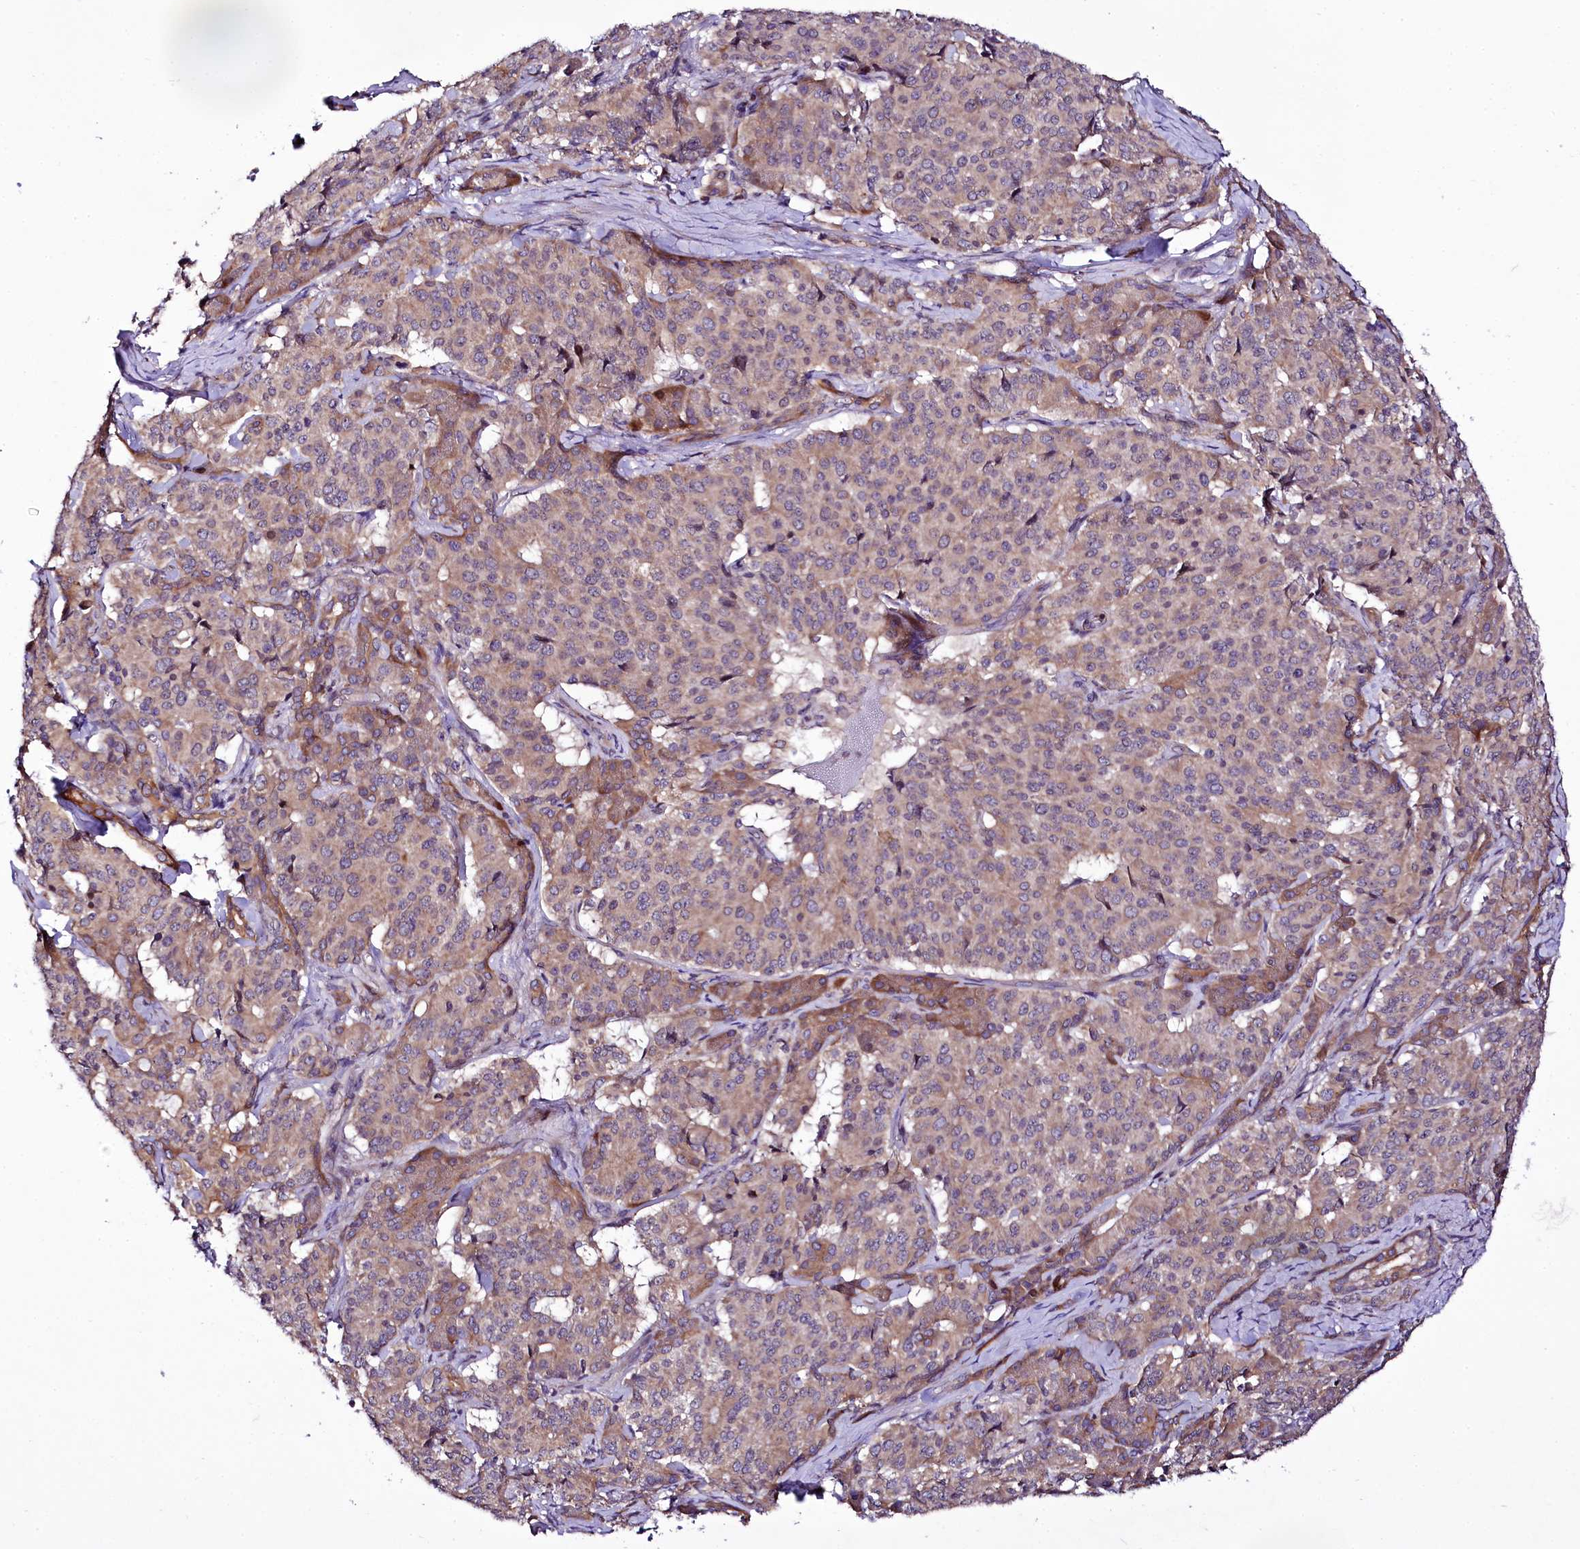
{"staining": {"intensity": "weak", "quantity": ">75%", "location": "cytoplasmic/membranous"}, "tissue": "pancreatic cancer", "cell_type": "Tumor cells", "image_type": "cancer", "snomed": [{"axis": "morphology", "description": "Adenocarcinoma, NOS"}, {"axis": "topography", "description": "Pancreas"}], "caption": "This is a micrograph of IHC staining of pancreatic cancer, which shows weak positivity in the cytoplasmic/membranous of tumor cells.", "gene": "ZC3H12C", "patient": {"sex": "female", "age": 74}}